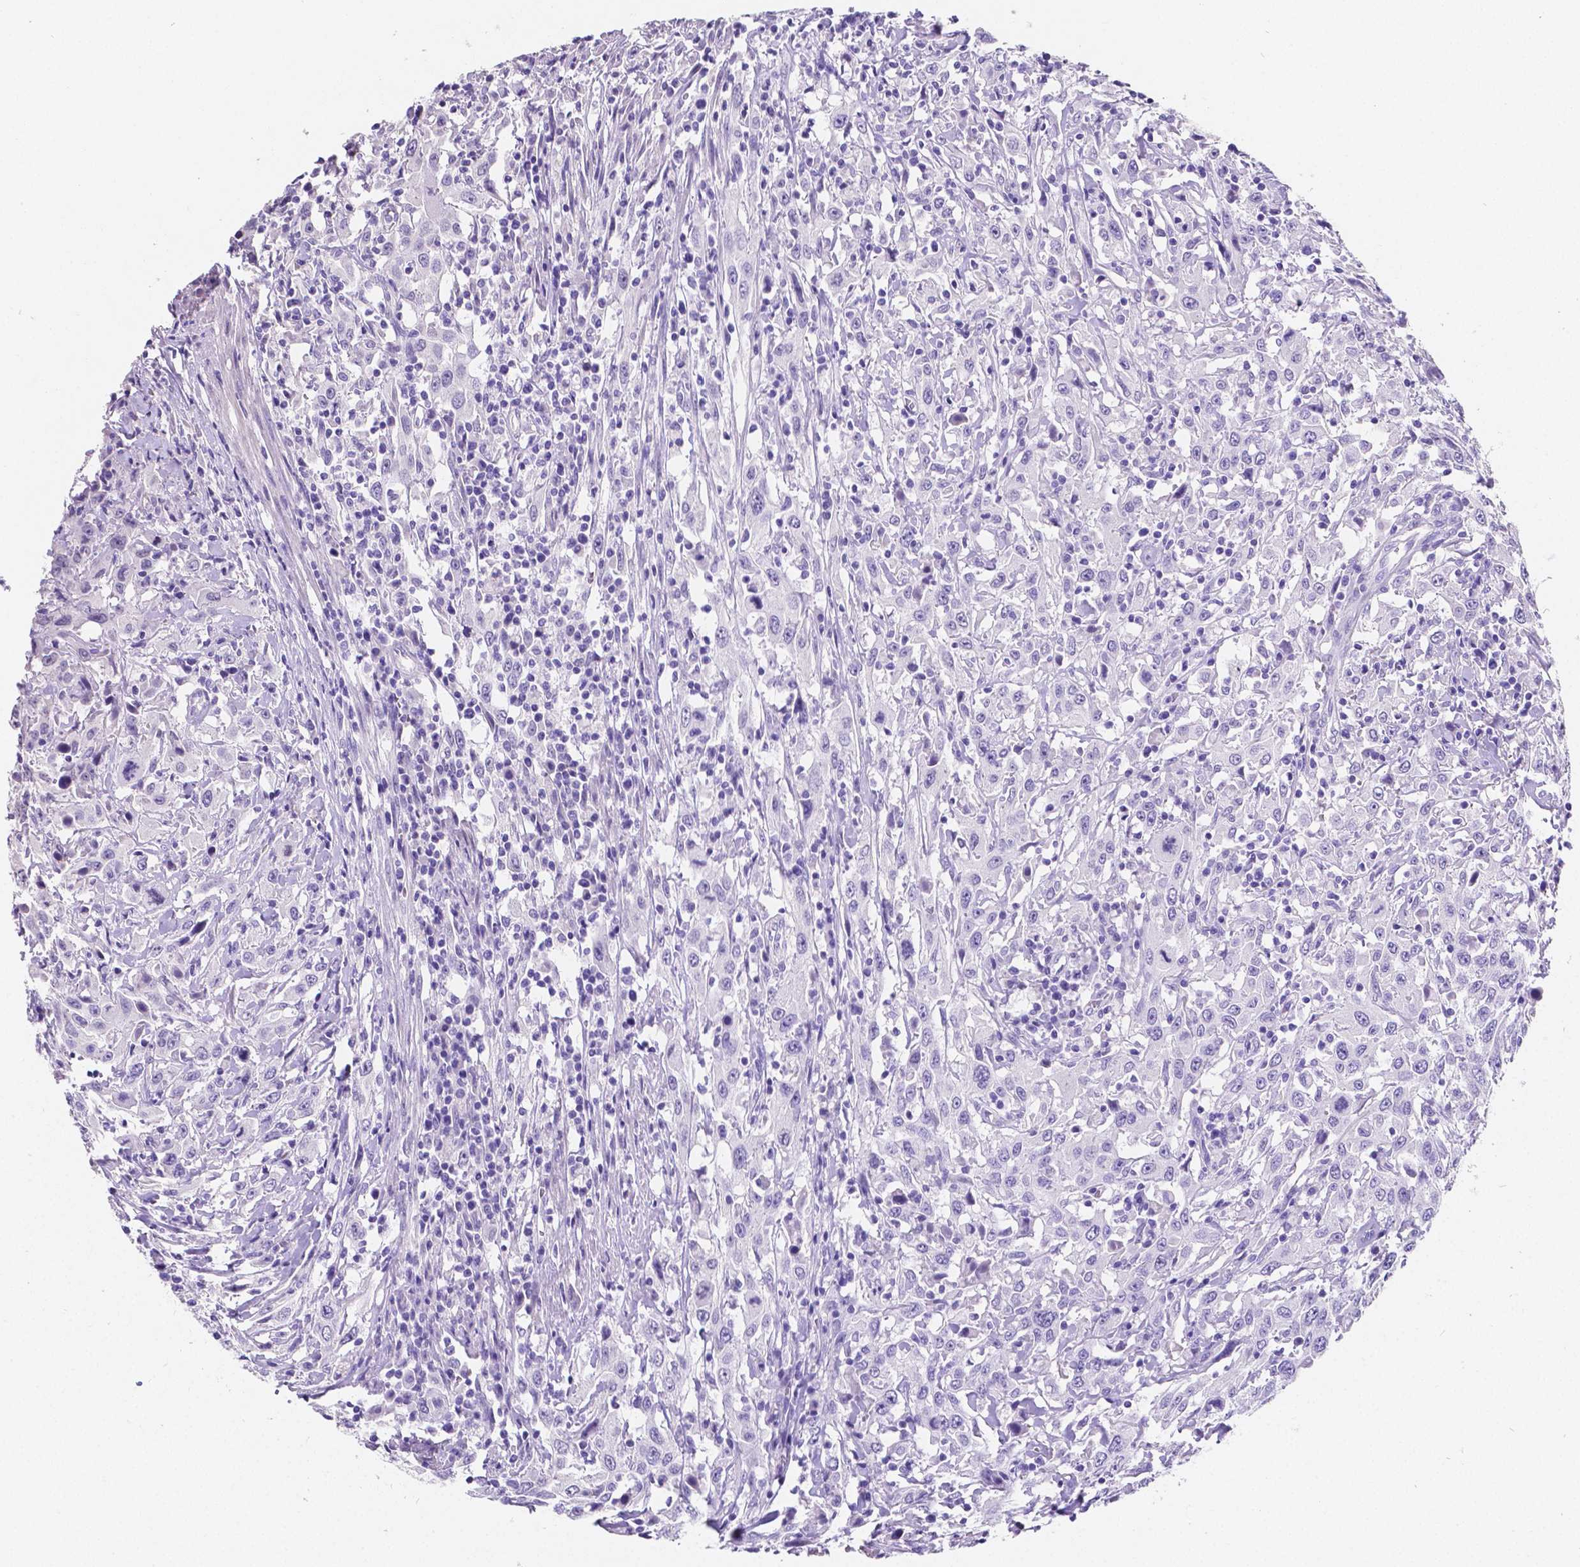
{"staining": {"intensity": "negative", "quantity": "none", "location": "none"}, "tissue": "urothelial cancer", "cell_type": "Tumor cells", "image_type": "cancer", "snomed": [{"axis": "morphology", "description": "Urothelial carcinoma, High grade"}, {"axis": "topography", "description": "Urinary bladder"}], "caption": "This is an immunohistochemistry image of urothelial cancer. There is no expression in tumor cells.", "gene": "SATB2", "patient": {"sex": "male", "age": 61}}